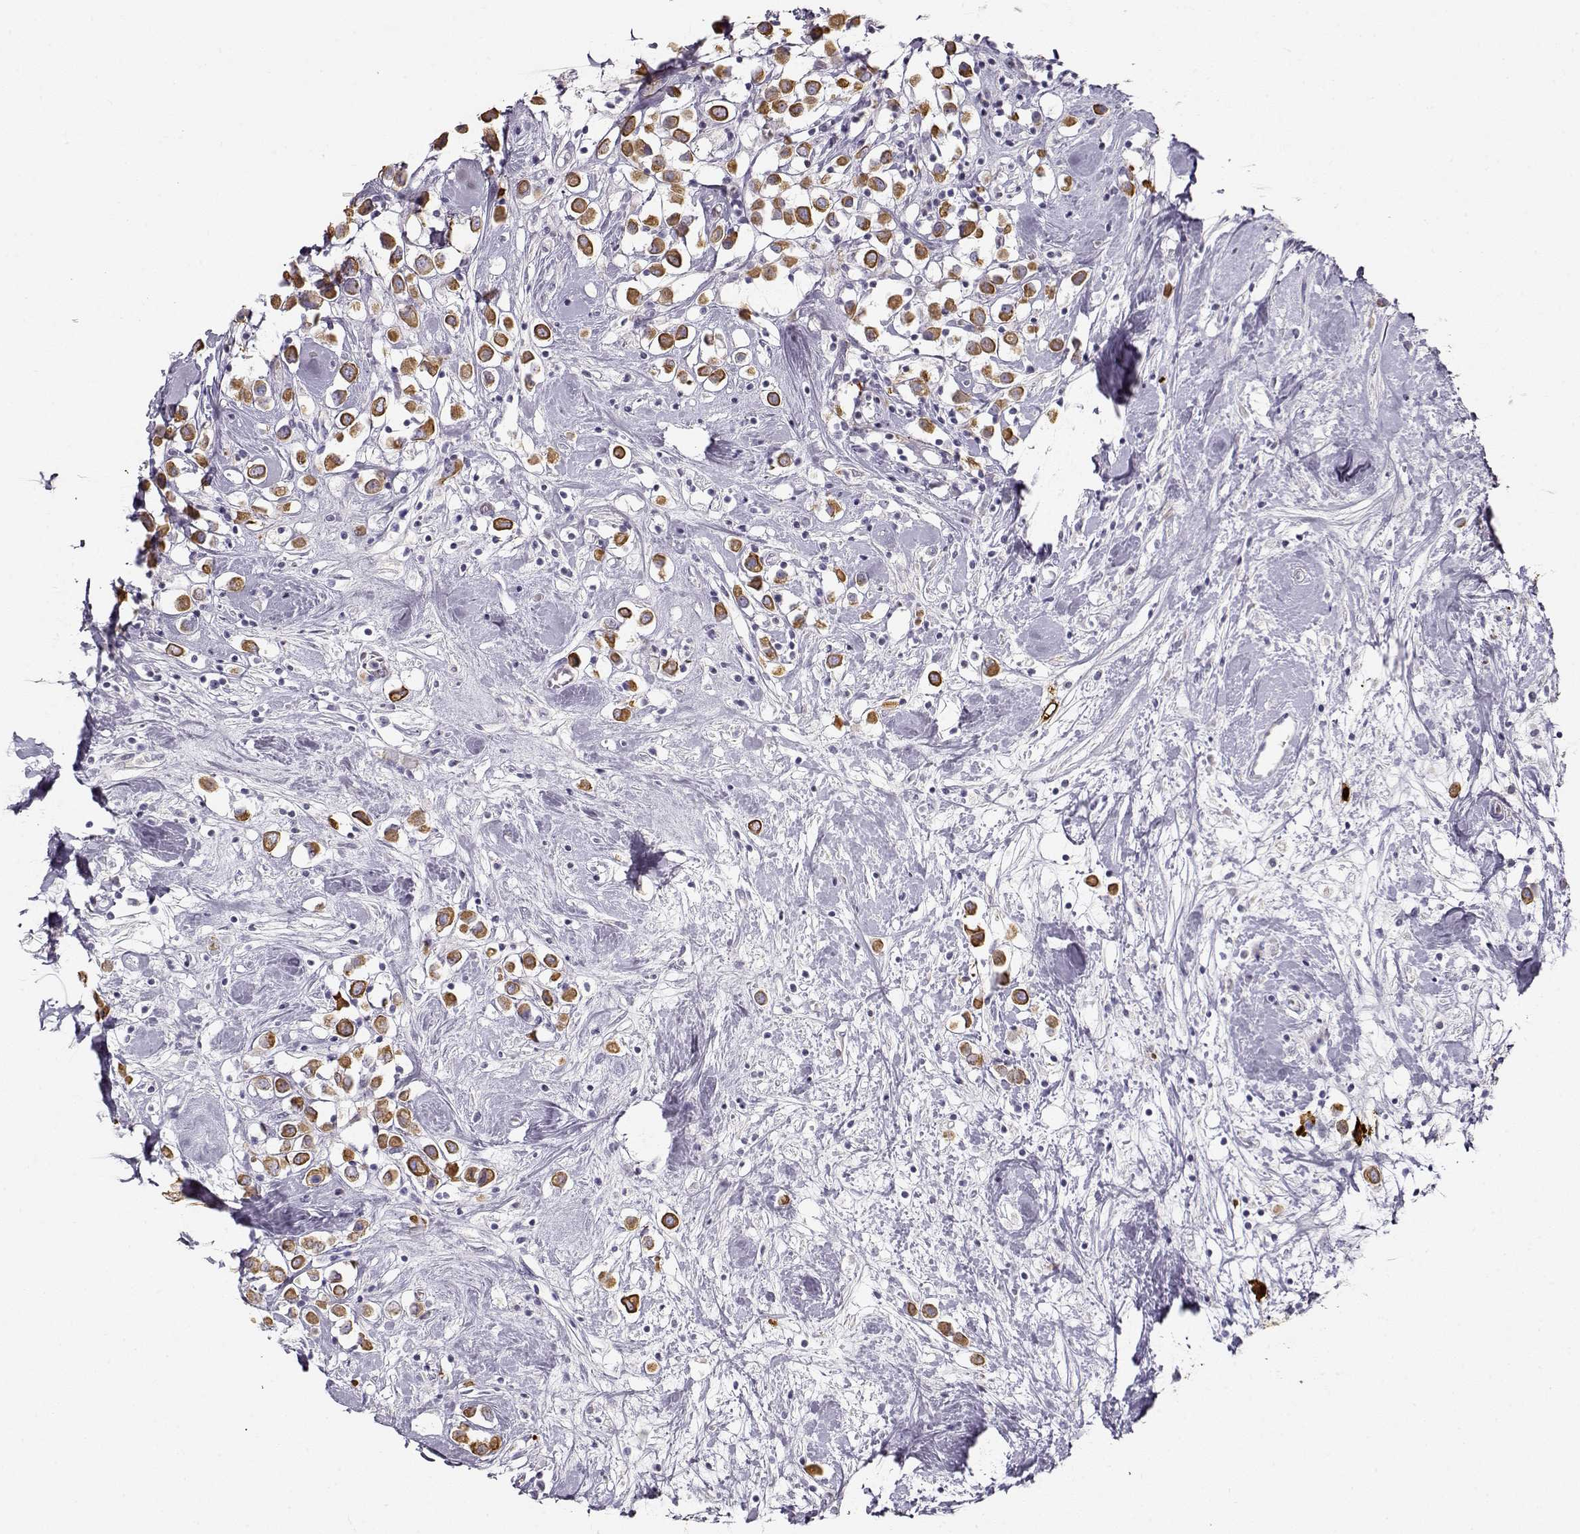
{"staining": {"intensity": "moderate", "quantity": ">75%", "location": "cytoplasmic/membranous"}, "tissue": "breast cancer", "cell_type": "Tumor cells", "image_type": "cancer", "snomed": [{"axis": "morphology", "description": "Duct carcinoma"}, {"axis": "topography", "description": "Breast"}], "caption": "About >75% of tumor cells in invasive ductal carcinoma (breast) display moderate cytoplasmic/membranous protein expression as visualized by brown immunohistochemical staining.", "gene": "S100B", "patient": {"sex": "female", "age": 61}}